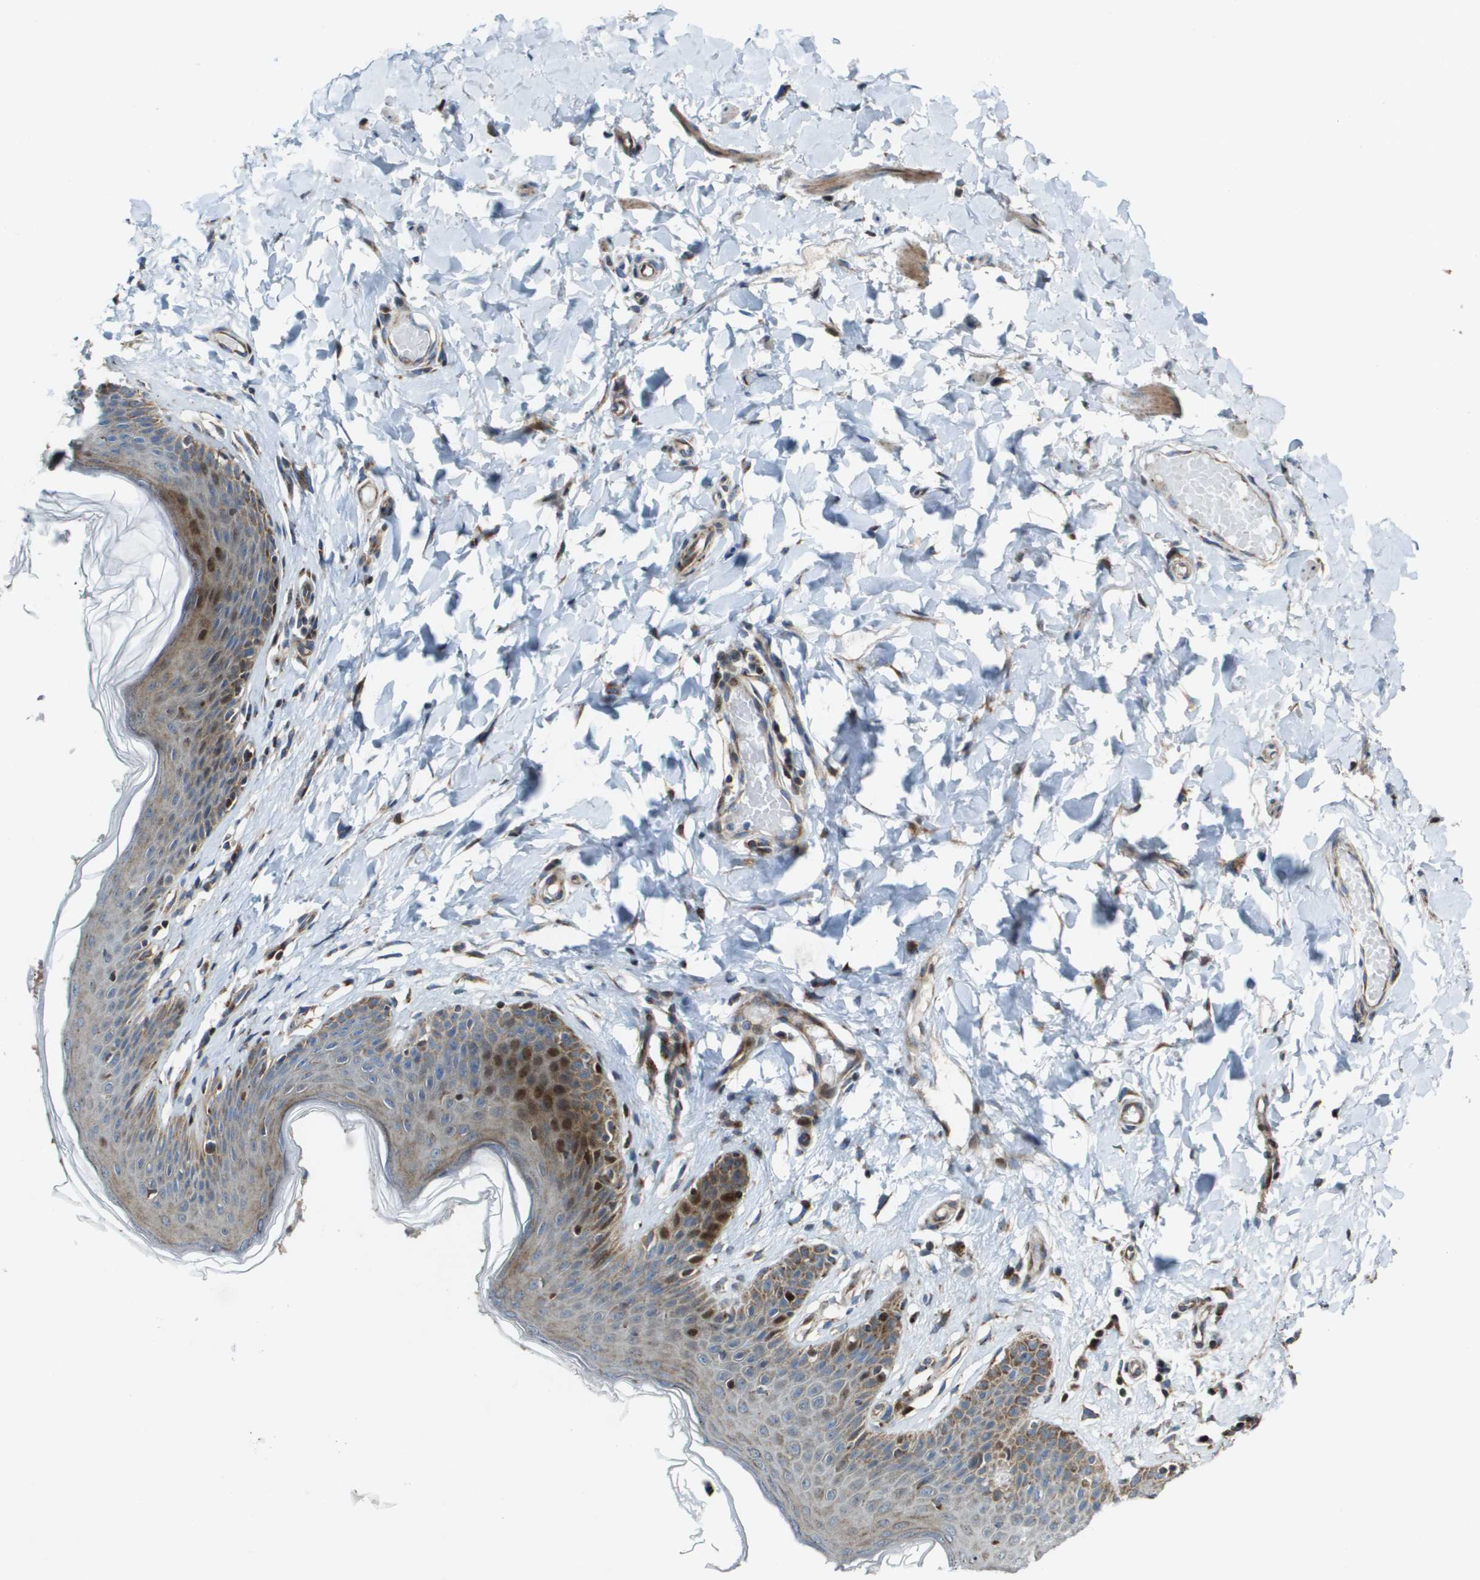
{"staining": {"intensity": "moderate", "quantity": "25%-75%", "location": "cytoplasmic/membranous,nuclear"}, "tissue": "skin", "cell_type": "Epidermal cells", "image_type": "normal", "snomed": [{"axis": "morphology", "description": "Normal tissue, NOS"}, {"axis": "topography", "description": "Vulva"}], "caption": "A high-resolution image shows immunohistochemistry staining of normal skin, which shows moderate cytoplasmic/membranous,nuclear expression in about 25%-75% of epidermal cells.", "gene": "MGAT3", "patient": {"sex": "female", "age": 66}}